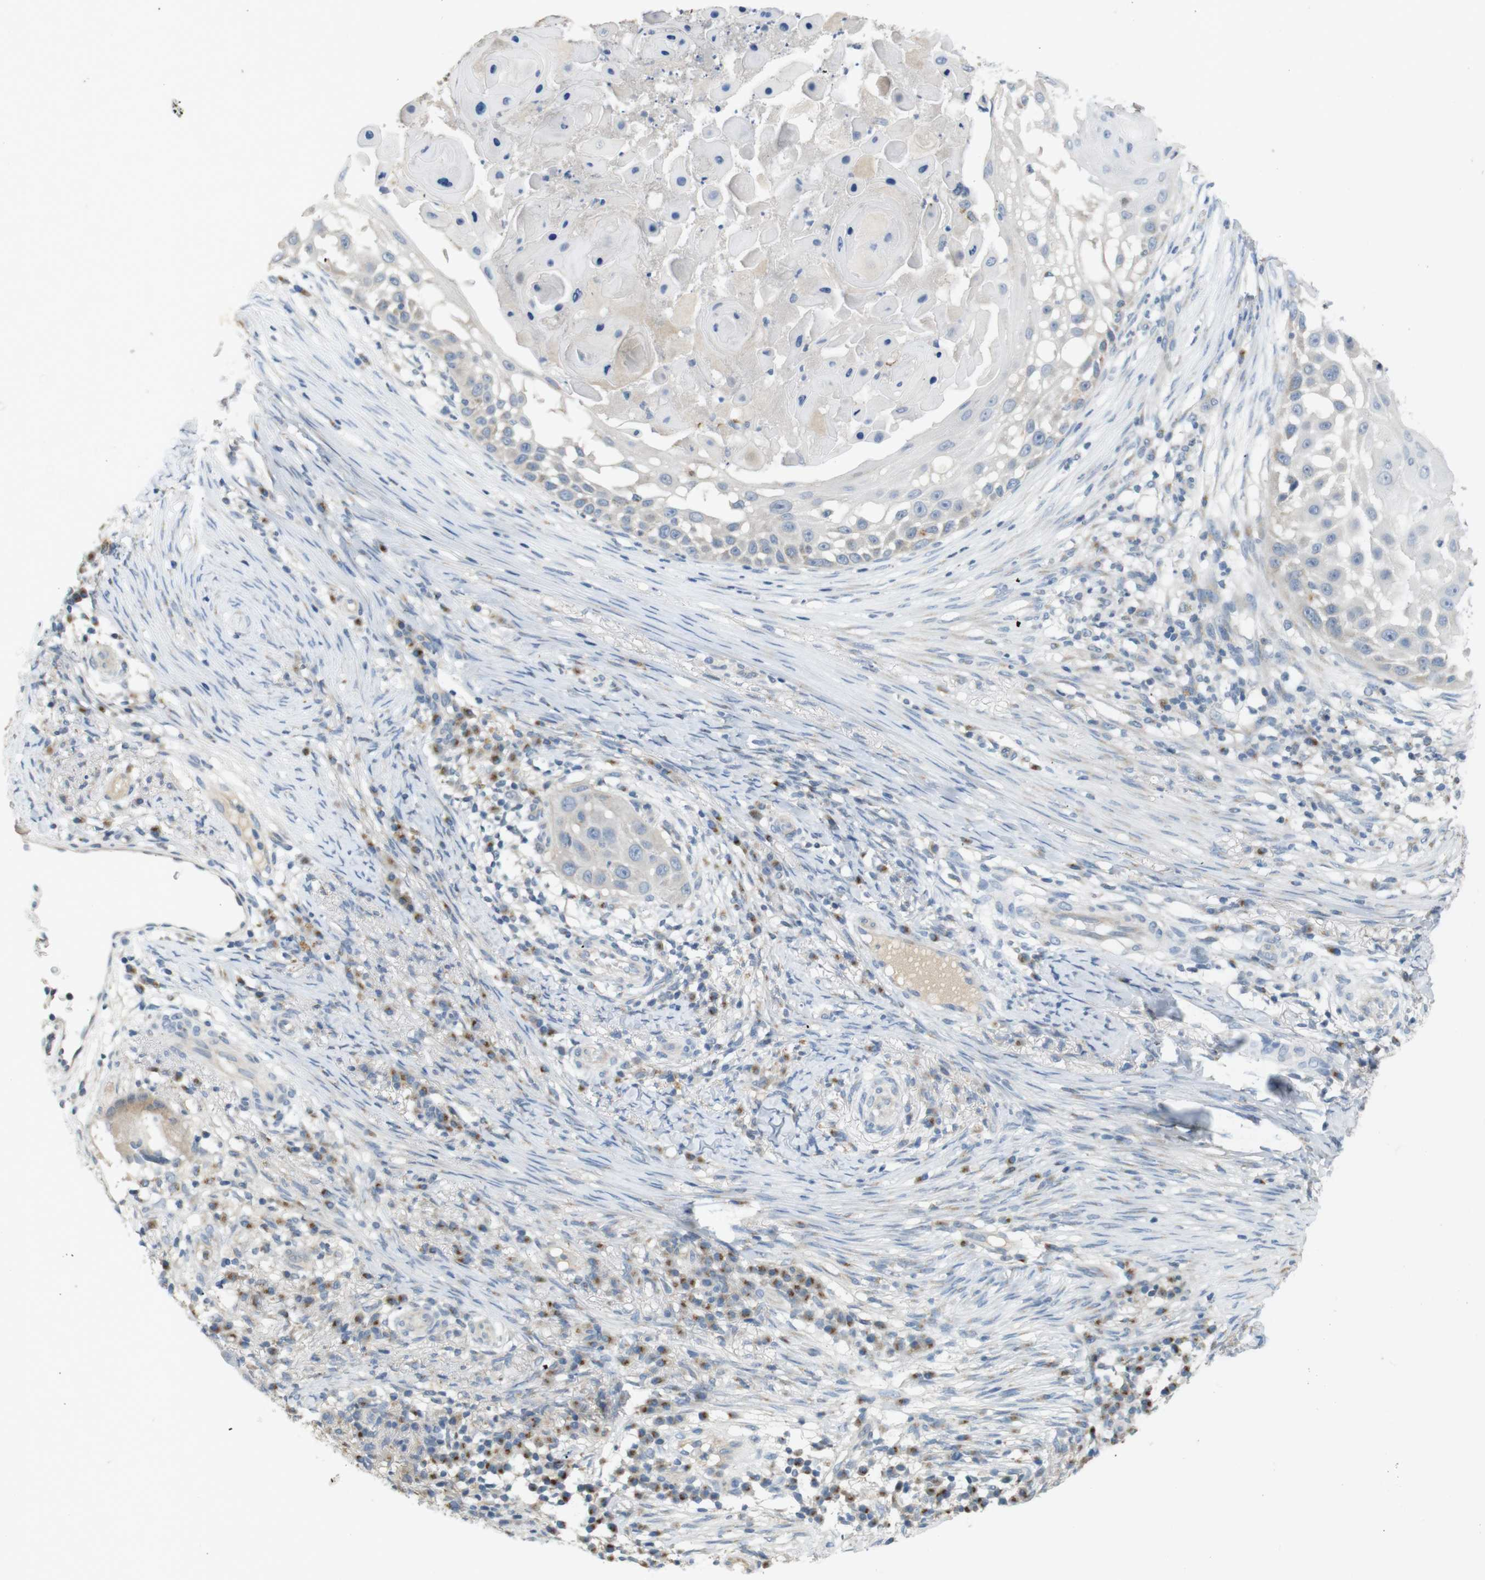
{"staining": {"intensity": "weak", "quantity": "<25%", "location": "cytoplasmic/membranous"}, "tissue": "skin cancer", "cell_type": "Tumor cells", "image_type": "cancer", "snomed": [{"axis": "morphology", "description": "Squamous cell carcinoma, NOS"}, {"axis": "topography", "description": "Skin"}], "caption": "Tumor cells show no significant positivity in skin squamous cell carcinoma.", "gene": "YIPF3", "patient": {"sex": "female", "age": 44}}